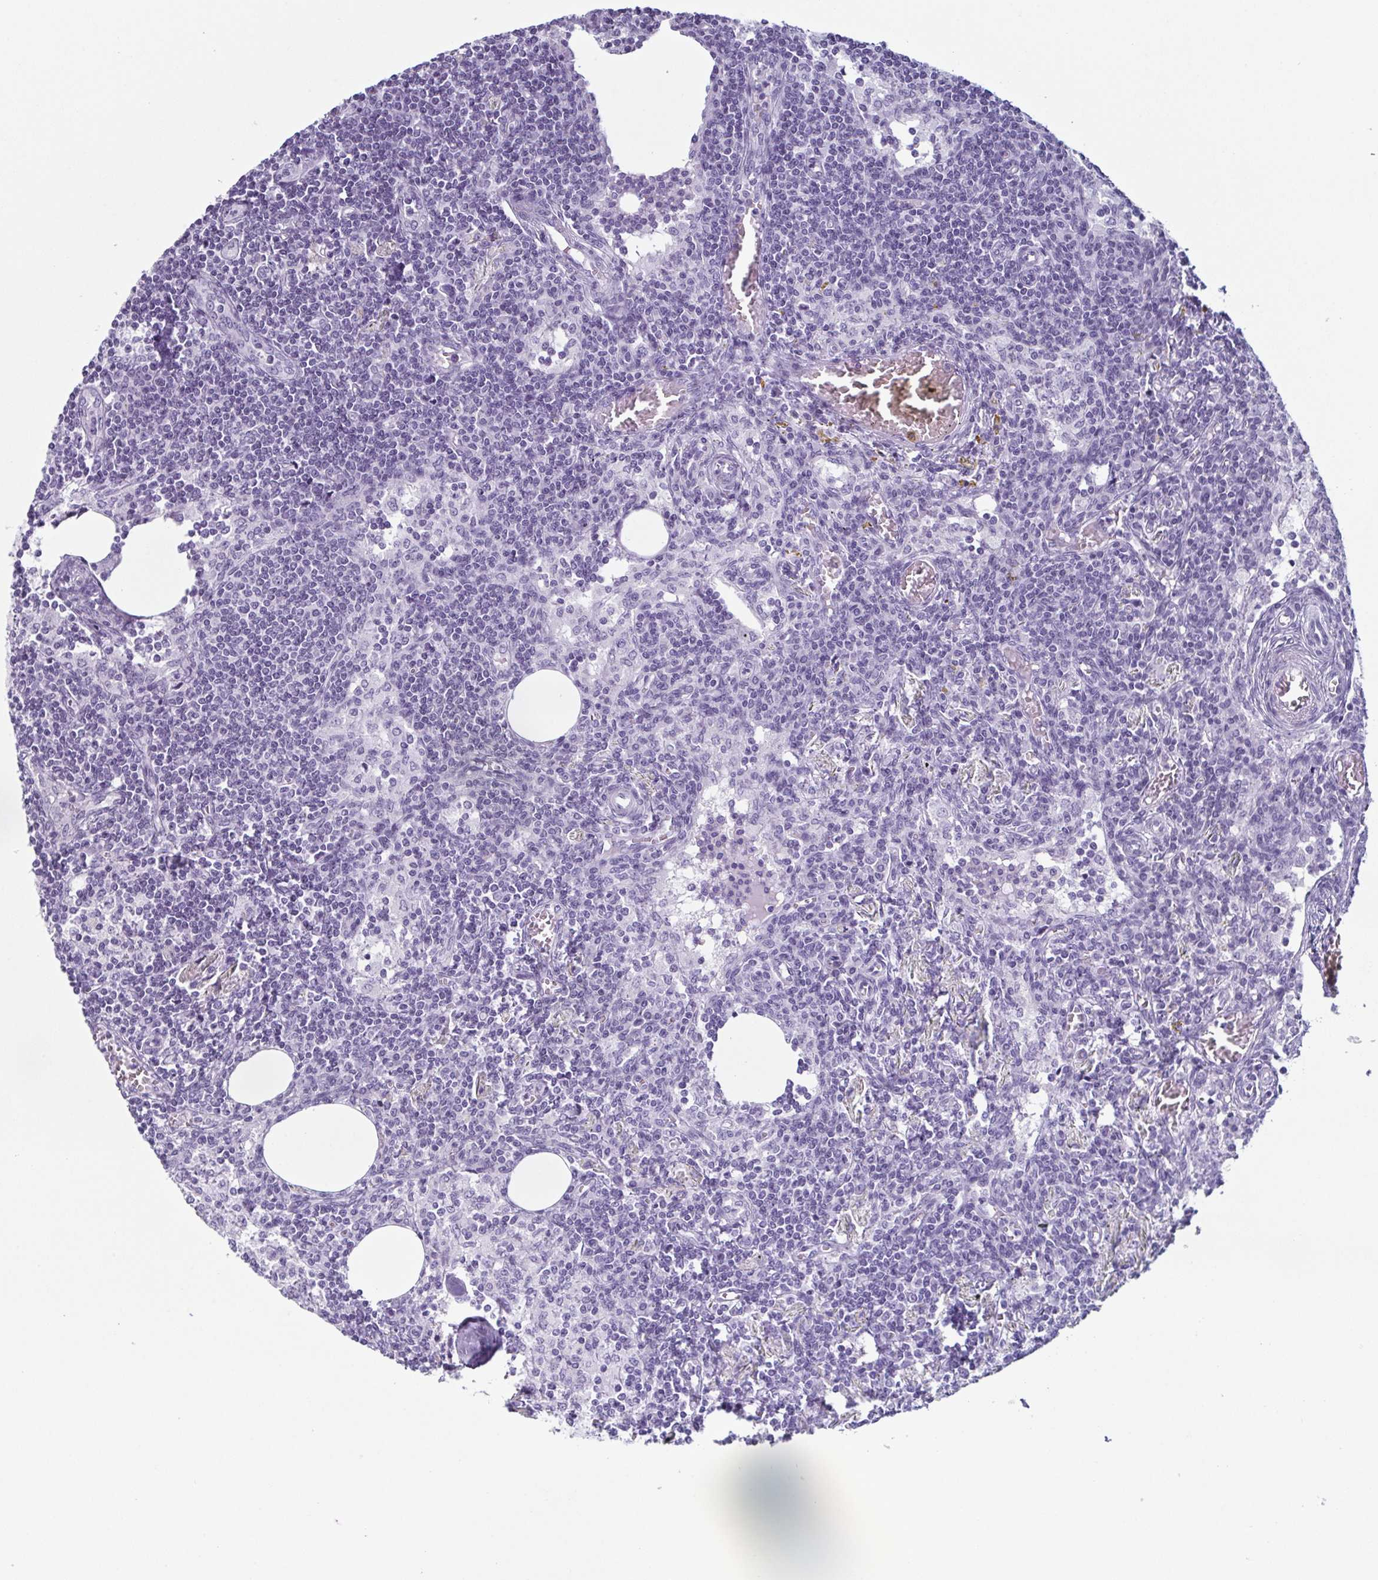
{"staining": {"intensity": "negative", "quantity": "none", "location": "none"}, "tissue": "lymph node", "cell_type": "Germinal center cells", "image_type": "normal", "snomed": [{"axis": "morphology", "description": "Normal tissue, NOS"}, {"axis": "topography", "description": "Lymph node"}], "caption": "An immunohistochemistry photomicrograph of normal lymph node is shown. There is no staining in germinal center cells of lymph node.", "gene": "ENKUR", "patient": {"sex": "female", "age": 69}}